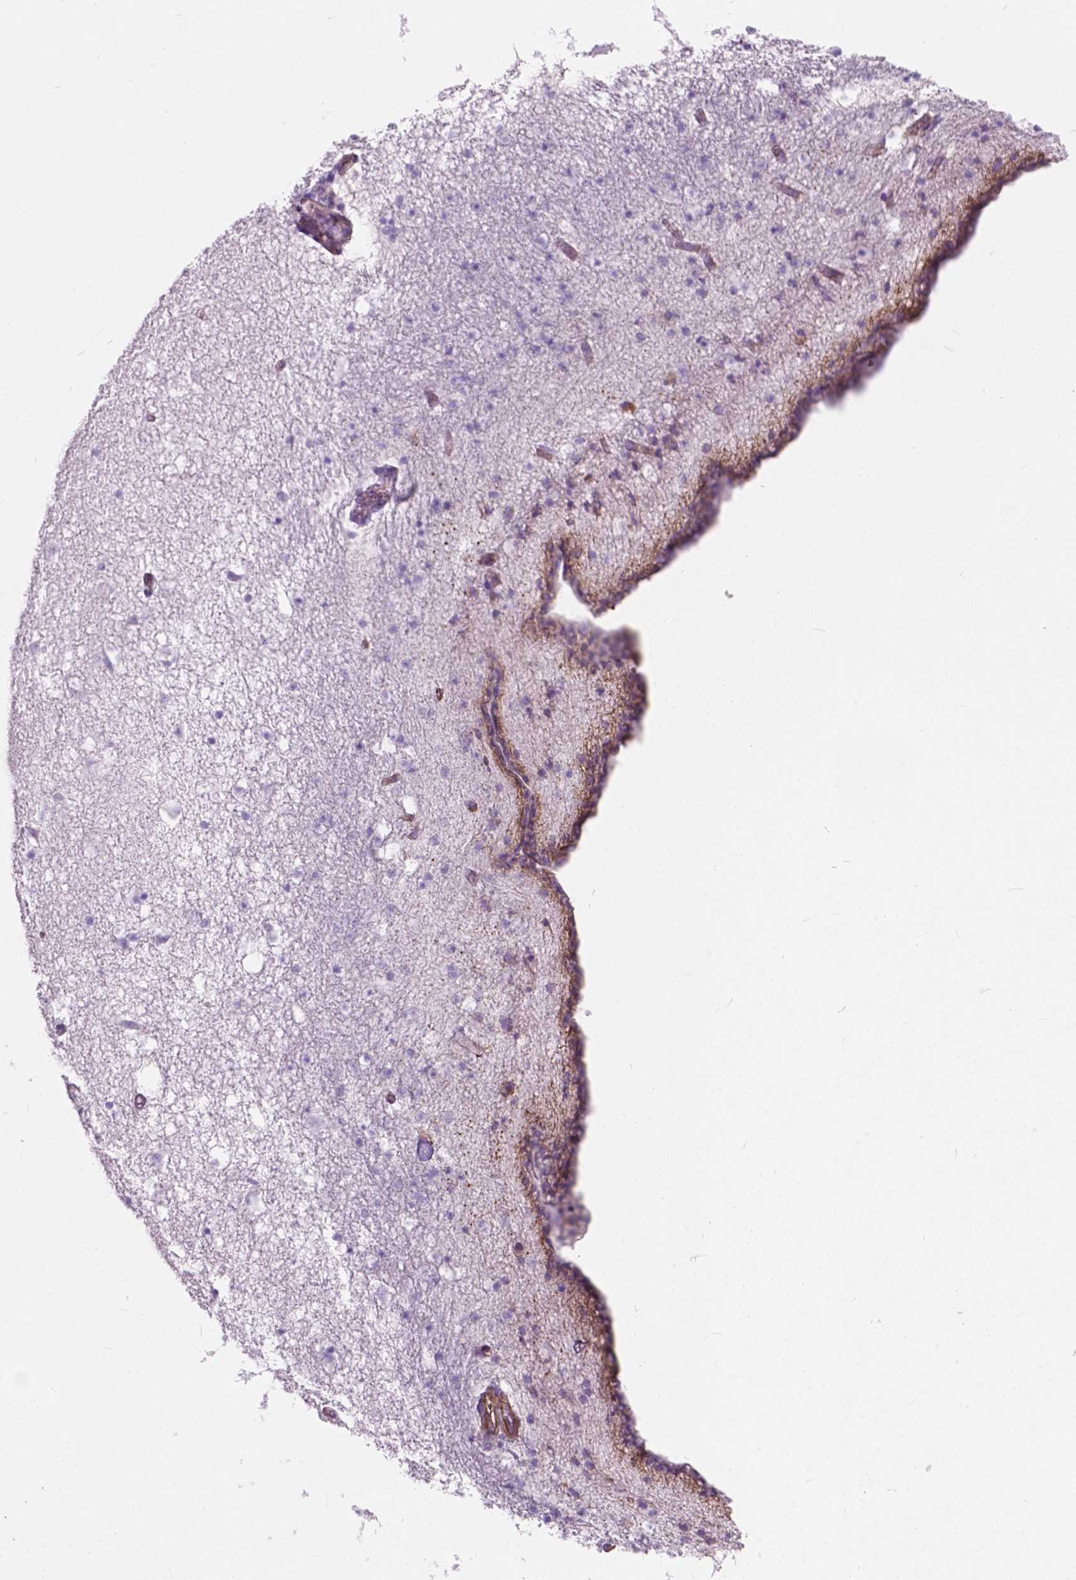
{"staining": {"intensity": "negative", "quantity": "none", "location": "none"}, "tissue": "caudate", "cell_type": "Glial cells", "image_type": "normal", "snomed": [{"axis": "morphology", "description": "Normal tissue, NOS"}, {"axis": "topography", "description": "Lateral ventricle wall"}], "caption": "A high-resolution photomicrograph shows immunohistochemistry (IHC) staining of benign caudate, which displays no significant positivity in glial cells.", "gene": "AMOT", "patient": {"sex": "female", "age": 42}}